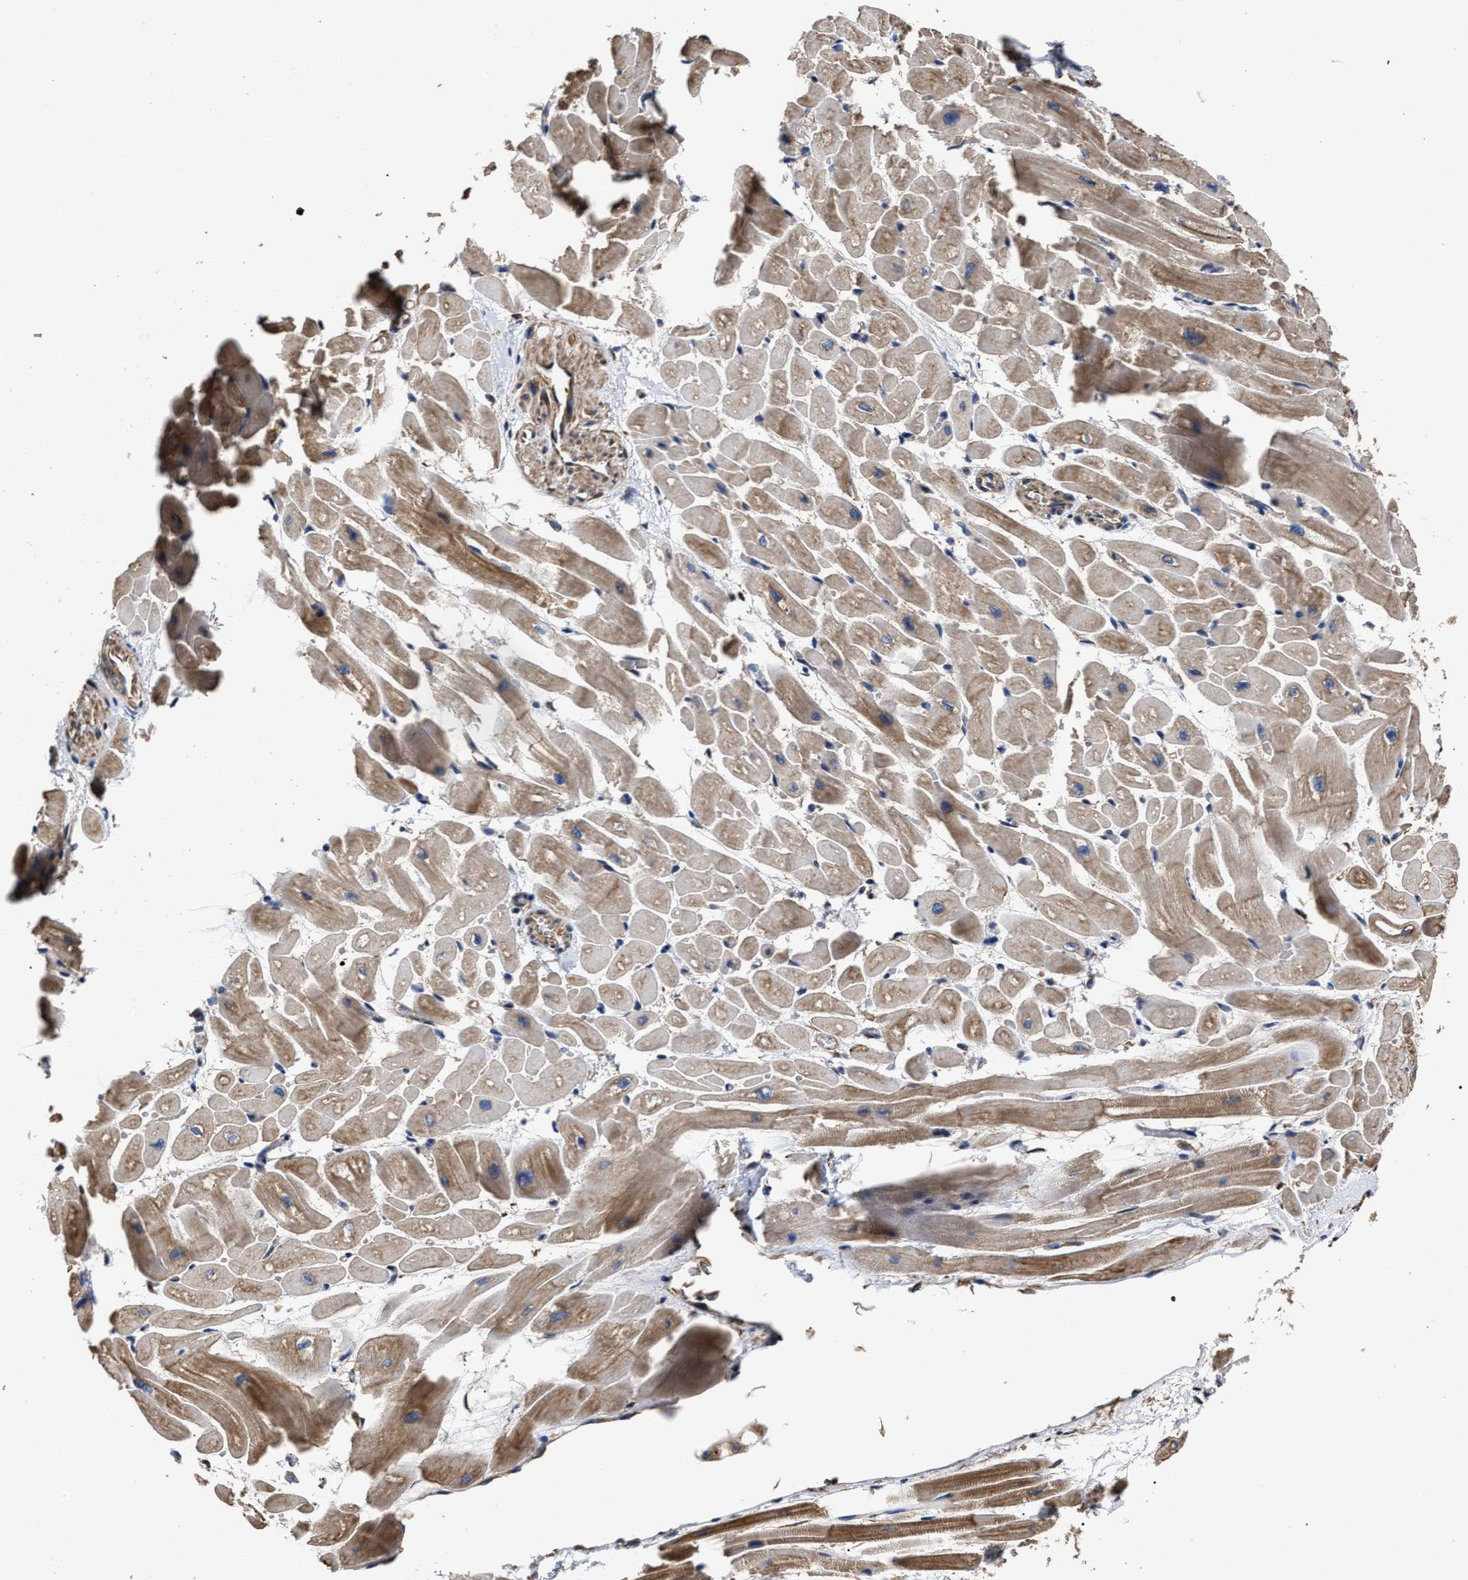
{"staining": {"intensity": "moderate", "quantity": "25%-75%", "location": "cytoplasmic/membranous"}, "tissue": "heart muscle", "cell_type": "Cardiomyocytes", "image_type": "normal", "snomed": [{"axis": "morphology", "description": "Normal tissue, NOS"}, {"axis": "topography", "description": "Heart"}], "caption": "This histopathology image displays benign heart muscle stained with immunohistochemistry to label a protein in brown. The cytoplasmic/membranous of cardiomyocytes show moderate positivity for the protein. Nuclei are counter-stained blue.", "gene": "TSPAN33", "patient": {"sex": "male", "age": 45}}